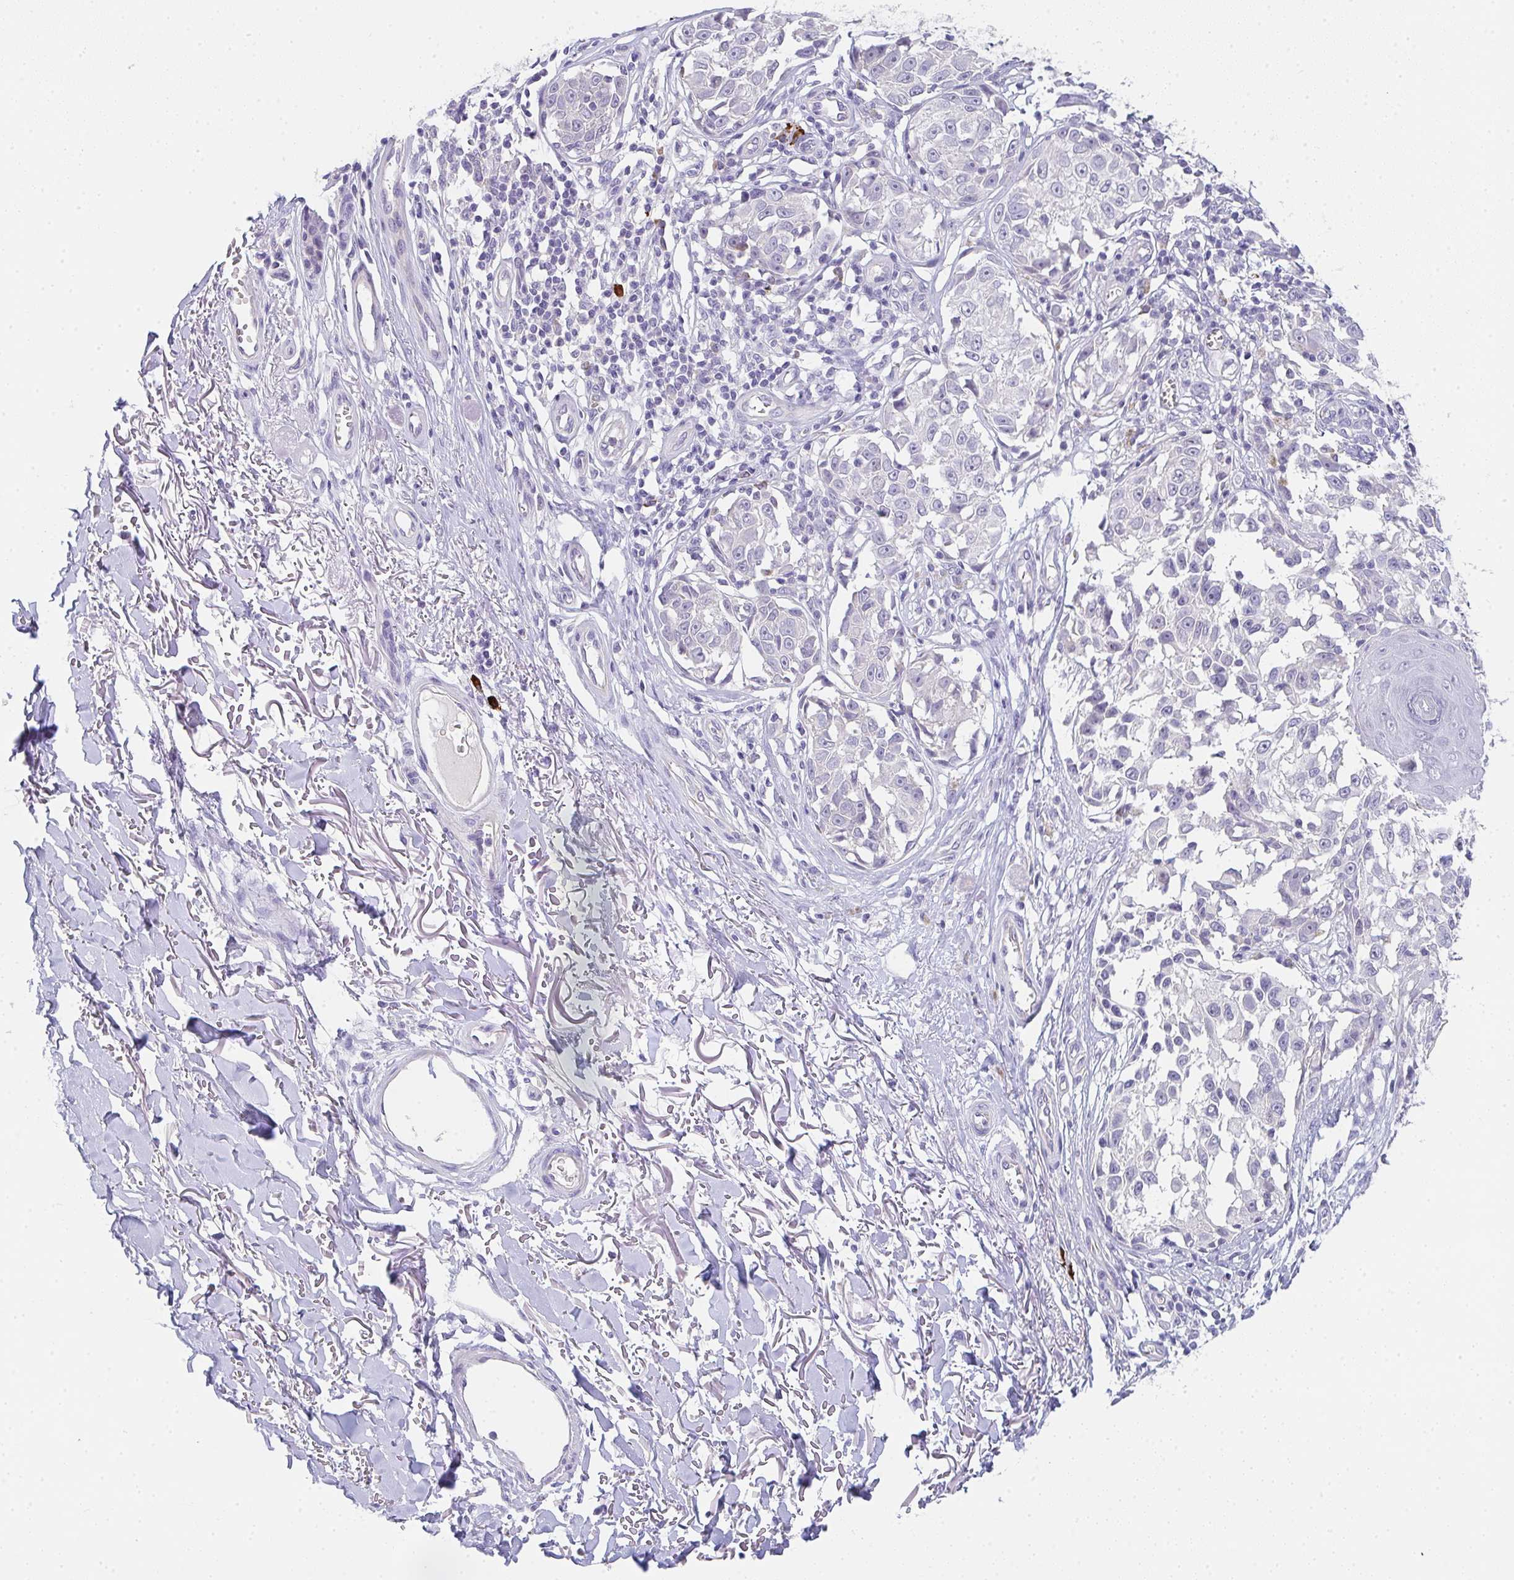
{"staining": {"intensity": "negative", "quantity": "none", "location": "none"}, "tissue": "melanoma", "cell_type": "Tumor cells", "image_type": "cancer", "snomed": [{"axis": "morphology", "description": "Malignant melanoma, NOS"}, {"axis": "topography", "description": "Skin"}], "caption": "Tumor cells are negative for brown protein staining in melanoma.", "gene": "CACNA1S", "patient": {"sex": "male", "age": 73}}